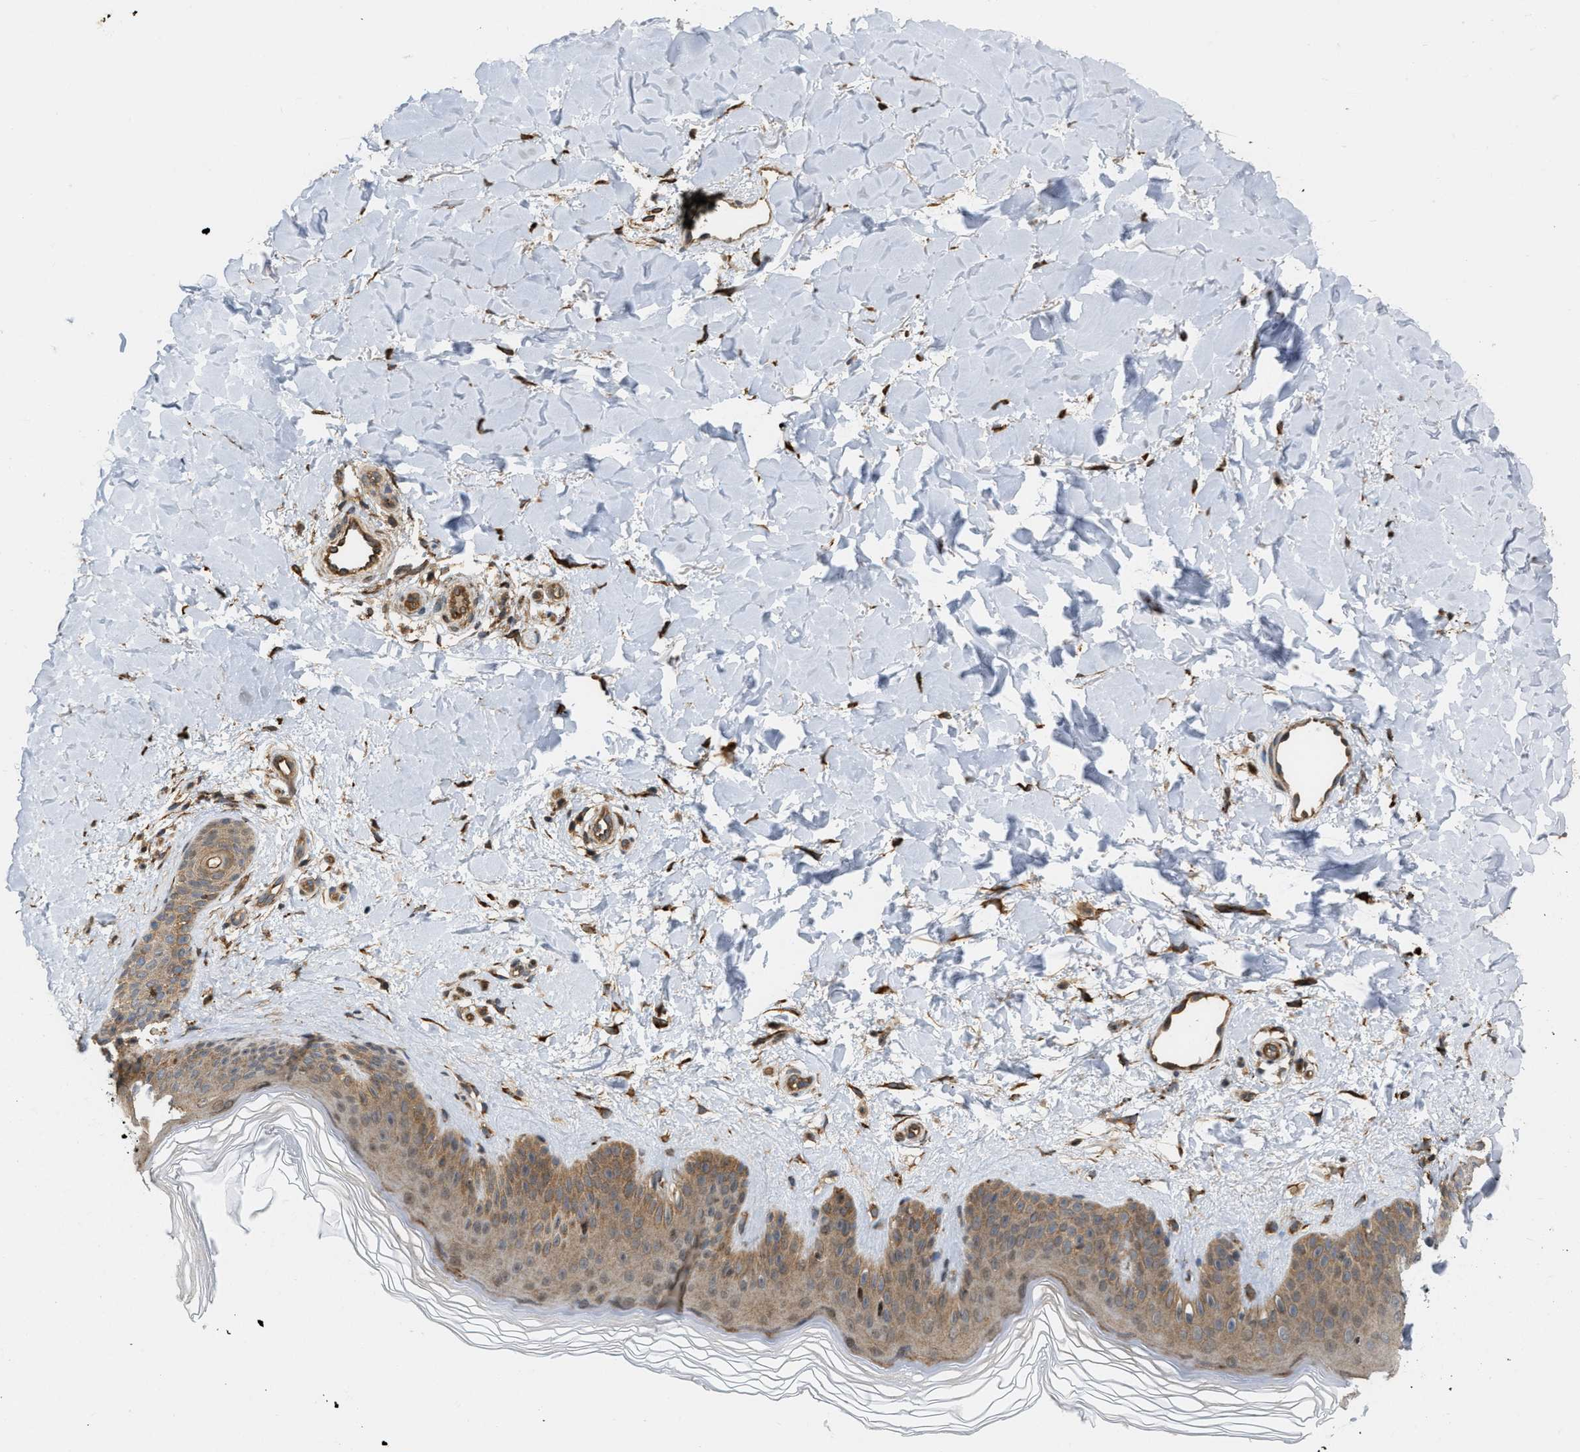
{"staining": {"intensity": "strong", "quantity": ">75%", "location": "cytoplasmic/membranous"}, "tissue": "skin", "cell_type": "Fibroblasts", "image_type": "normal", "snomed": [{"axis": "morphology", "description": "Normal tissue, NOS"}, {"axis": "morphology", "description": "Malignant melanoma, Metastatic site"}, {"axis": "topography", "description": "Skin"}], "caption": "Protein expression by IHC demonstrates strong cytoplasmic/membranous expression in about >75% of fibroblasts in benign skin.", "gene": "IQCE", "patient": {"sex": "male", "age": 41}}